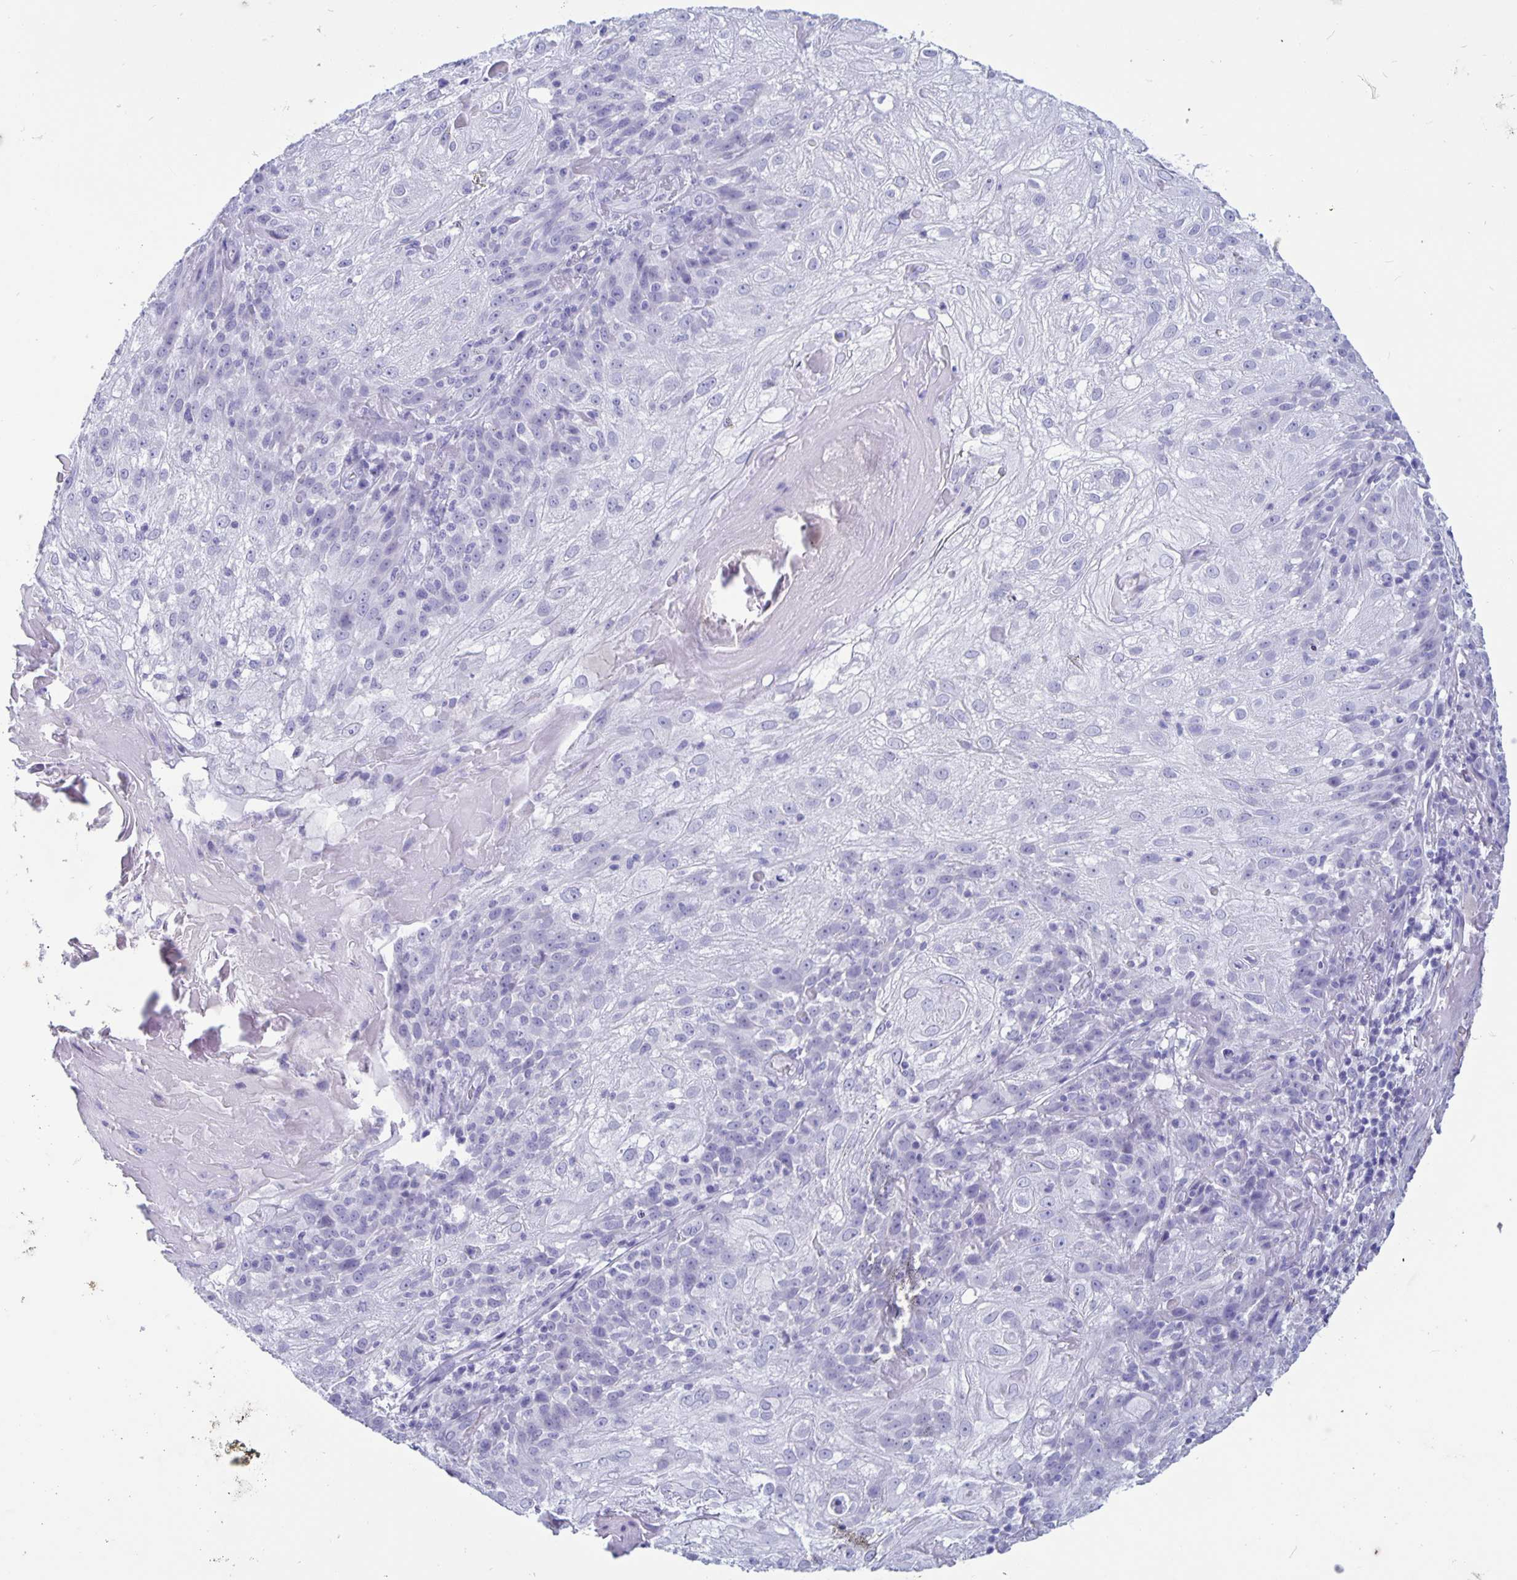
{"staining": {"intensity": "negative", "quantity": "none", "location": "none"}, "tissue": "skin cancer", "cell_type": "Tumor cells", "image_type": "cancer", "snomed": [{"axis": "morphology", "description": "Normal tissue, NOS"}, {"axis": "morphology", "description": "Squamous cell carcinoma, NOS"}, {"axis": "topography", "description": "Skin"}], "caption": "Skin squamous cell carcinoma stained for a protein using immunohistochemistry (IHC) shows no expression tumor cells.", "gene": "BPIFA3", "patient": {"sex": "female", "age": 83}}